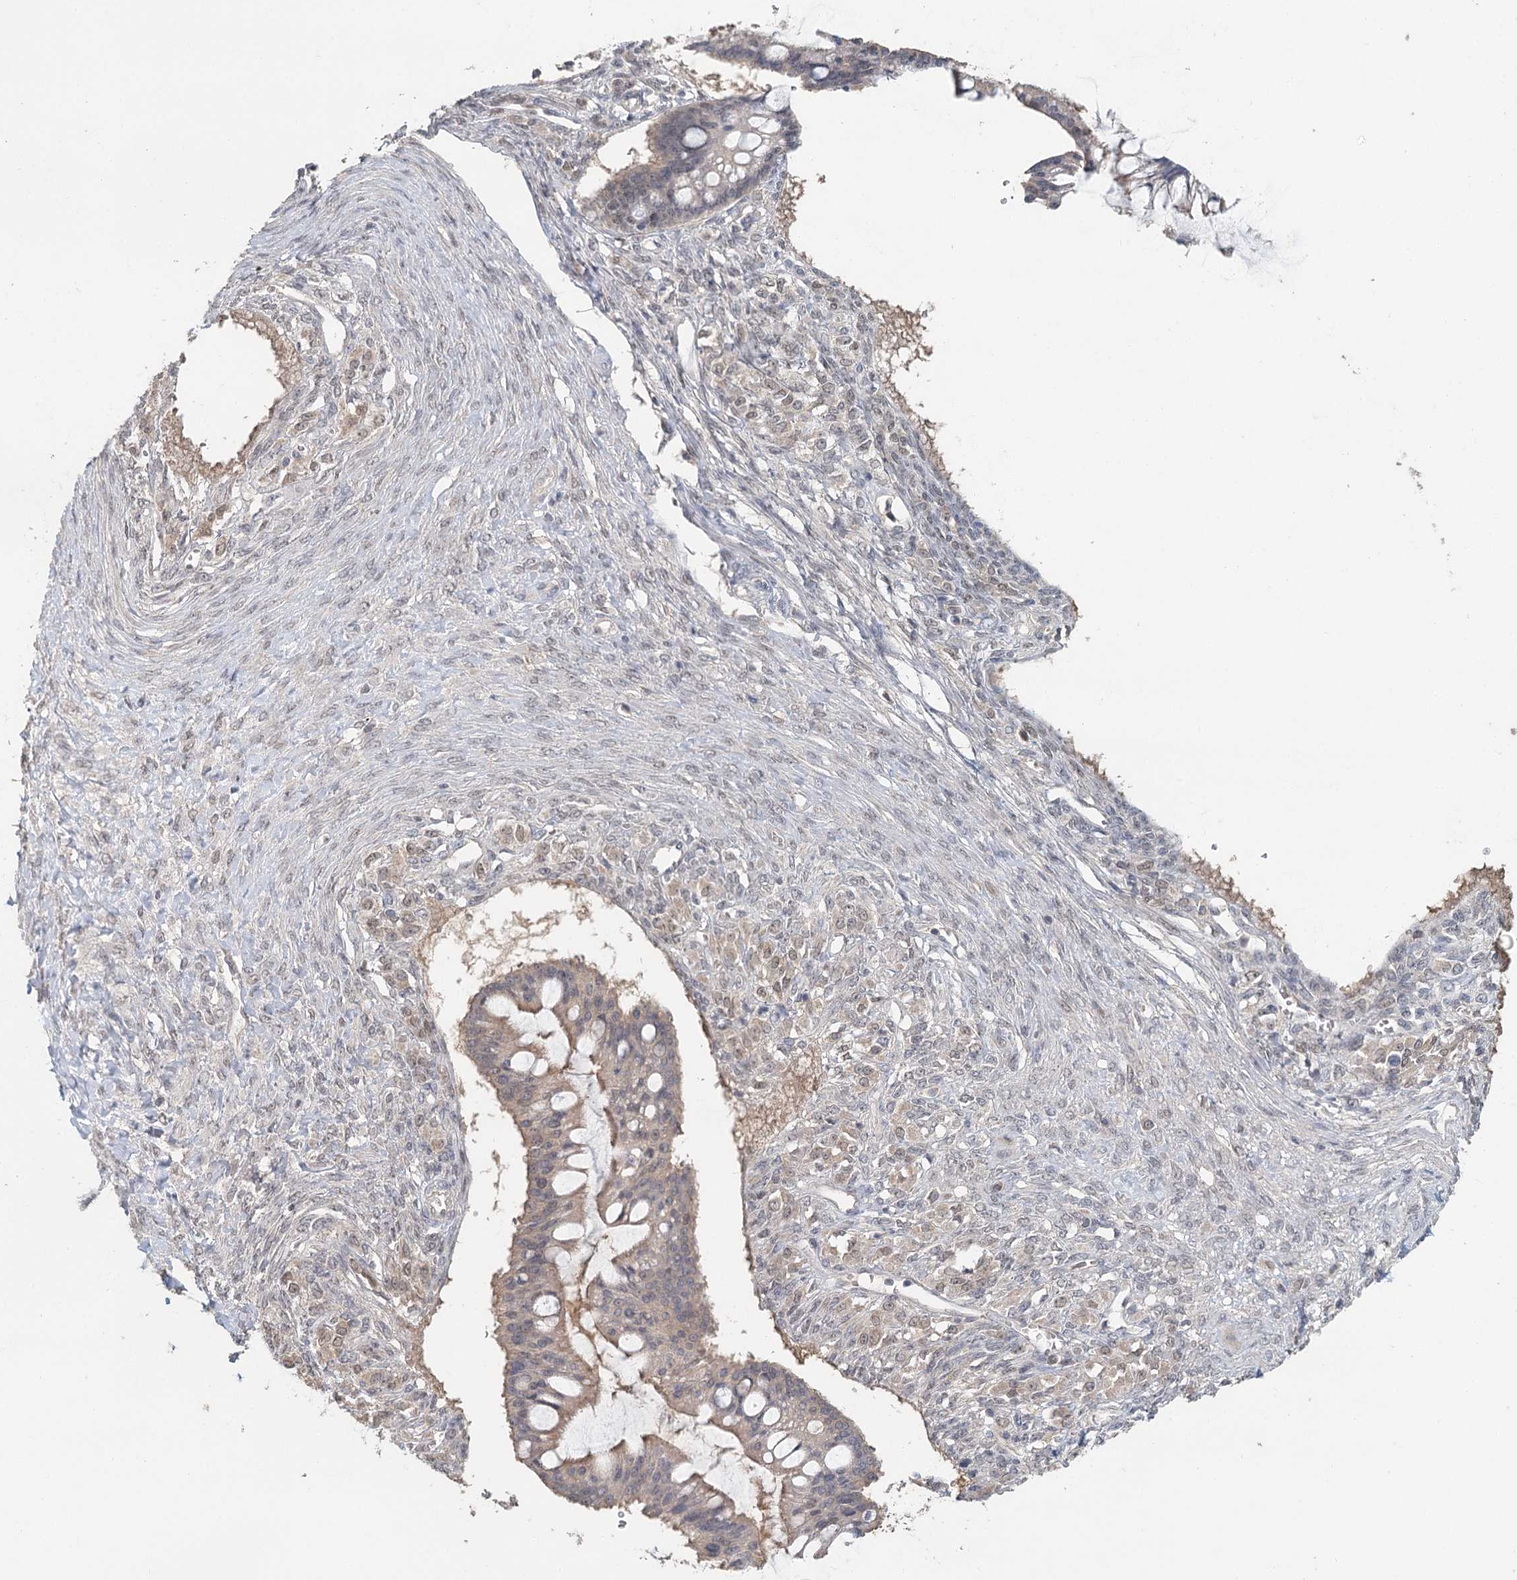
{"staining": {"intensity": "weak", "quantity": "<25%", "location": "cytoplasmic/membranous"}, "tissue": "ovarian cancer", "cell_type": "Tumor cells", "image_type": "cancer", "snomed": [{"axis": "morphology", "description": "Cystadenocarcinoma, mucinous, NOS"}, {"axis": "topography", "description": "Ovary"}], "caption": "DAB immunohistochemical staining of ovarian cancer exhibits no significant staining in tumor cells.", "gene": "ADK", "patient": {"sex": "female", "age": 73}}